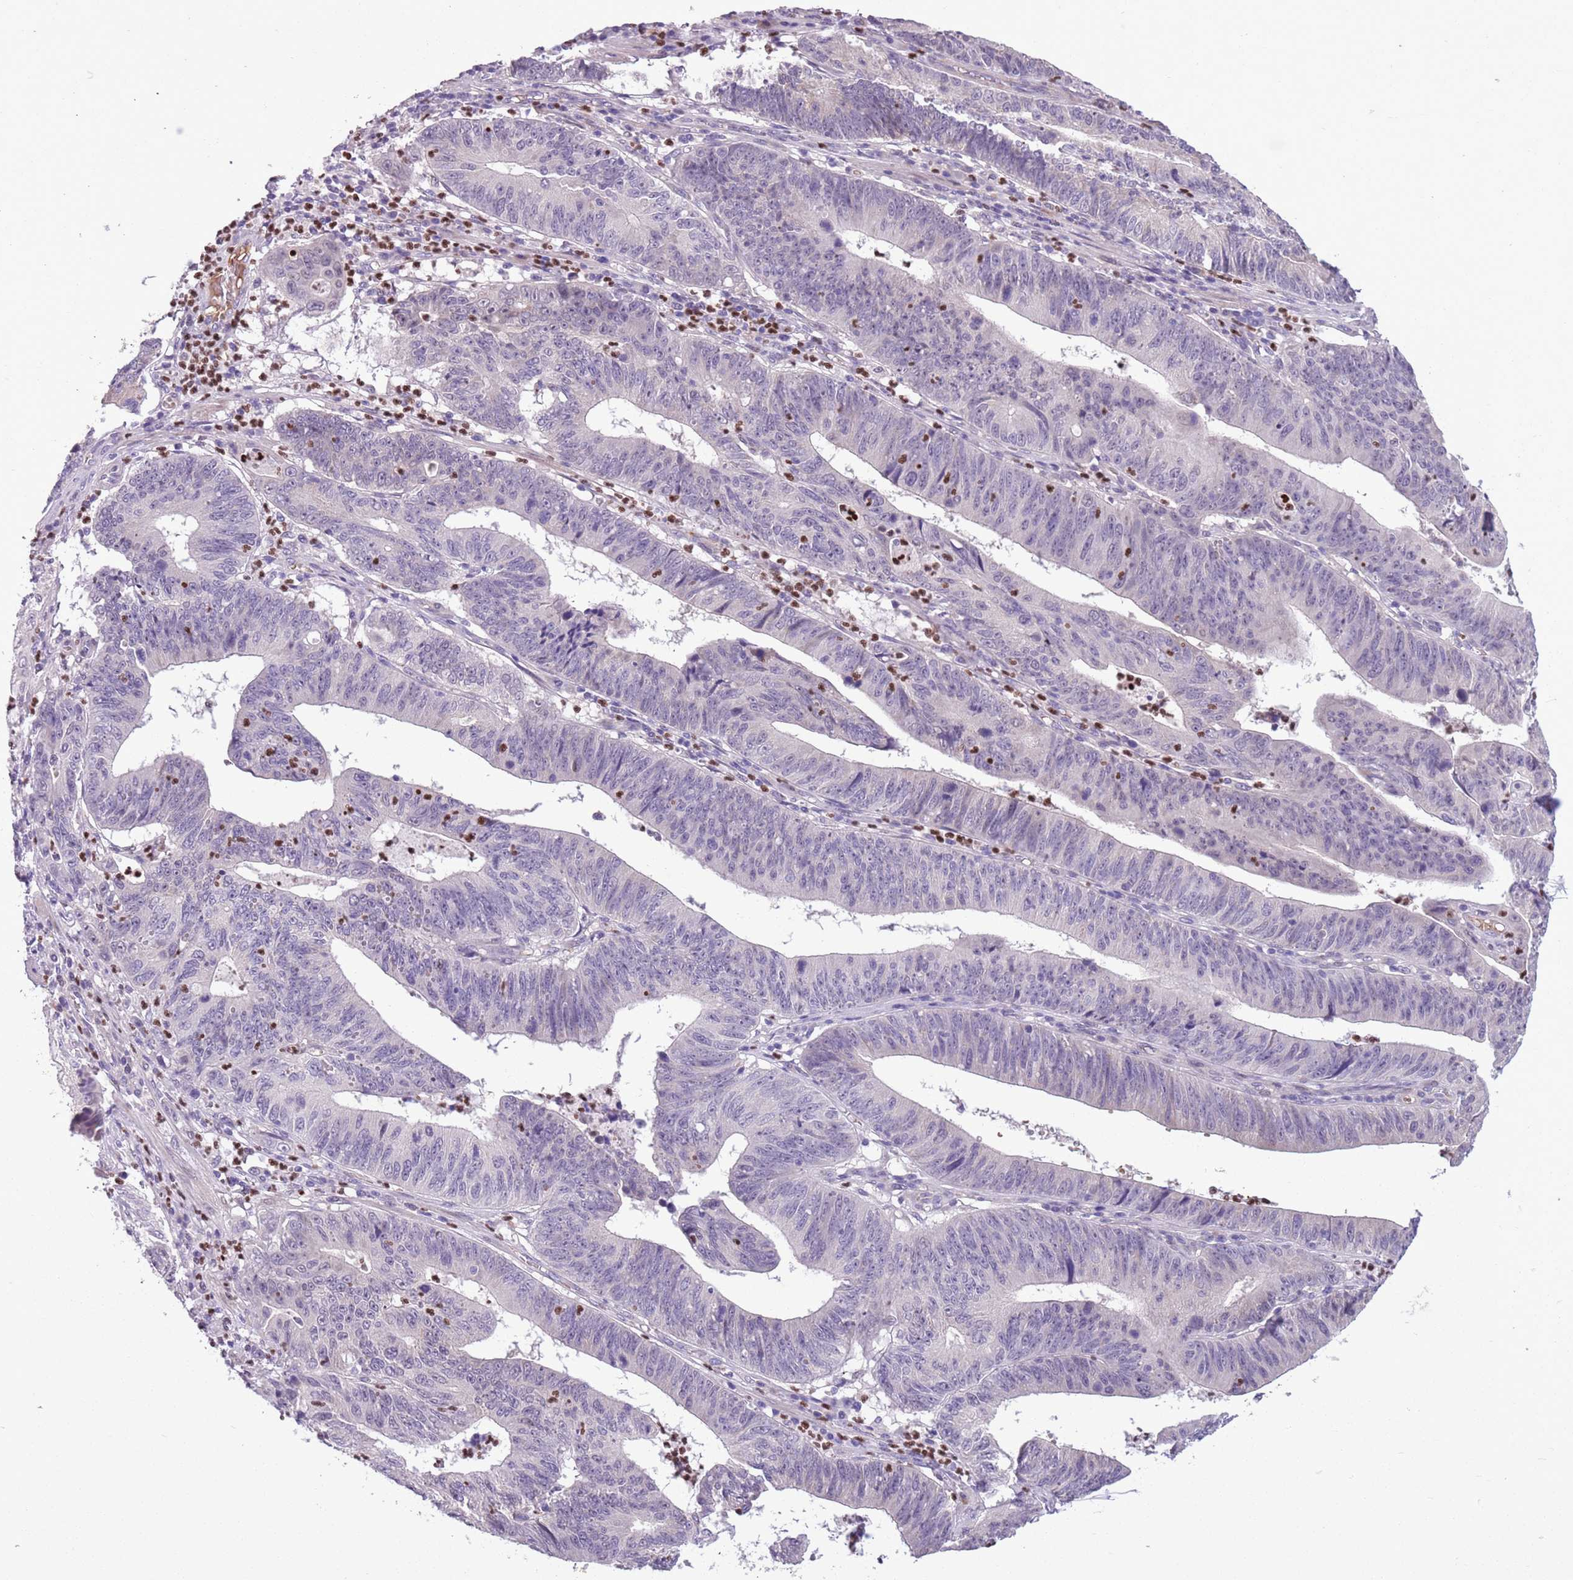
{"staining": {"intensity": "negative", "quantity": "none", "location": "none"}, "tissue": "stomach cancer", "cell_type": "Tumor cells", "image_type": "cancer", "snomed": [{"axis": "morphology", "description": "Adenocarcinoma, NOS"}, {"axis": "topography", "description": "Stomach"}], "caption": "Stomach cancer was stained to show a protein in brown. There is no significant expression in tumor cells.", "gene": "ADCY7", "patient": {"sex": "male", "age": 59}}